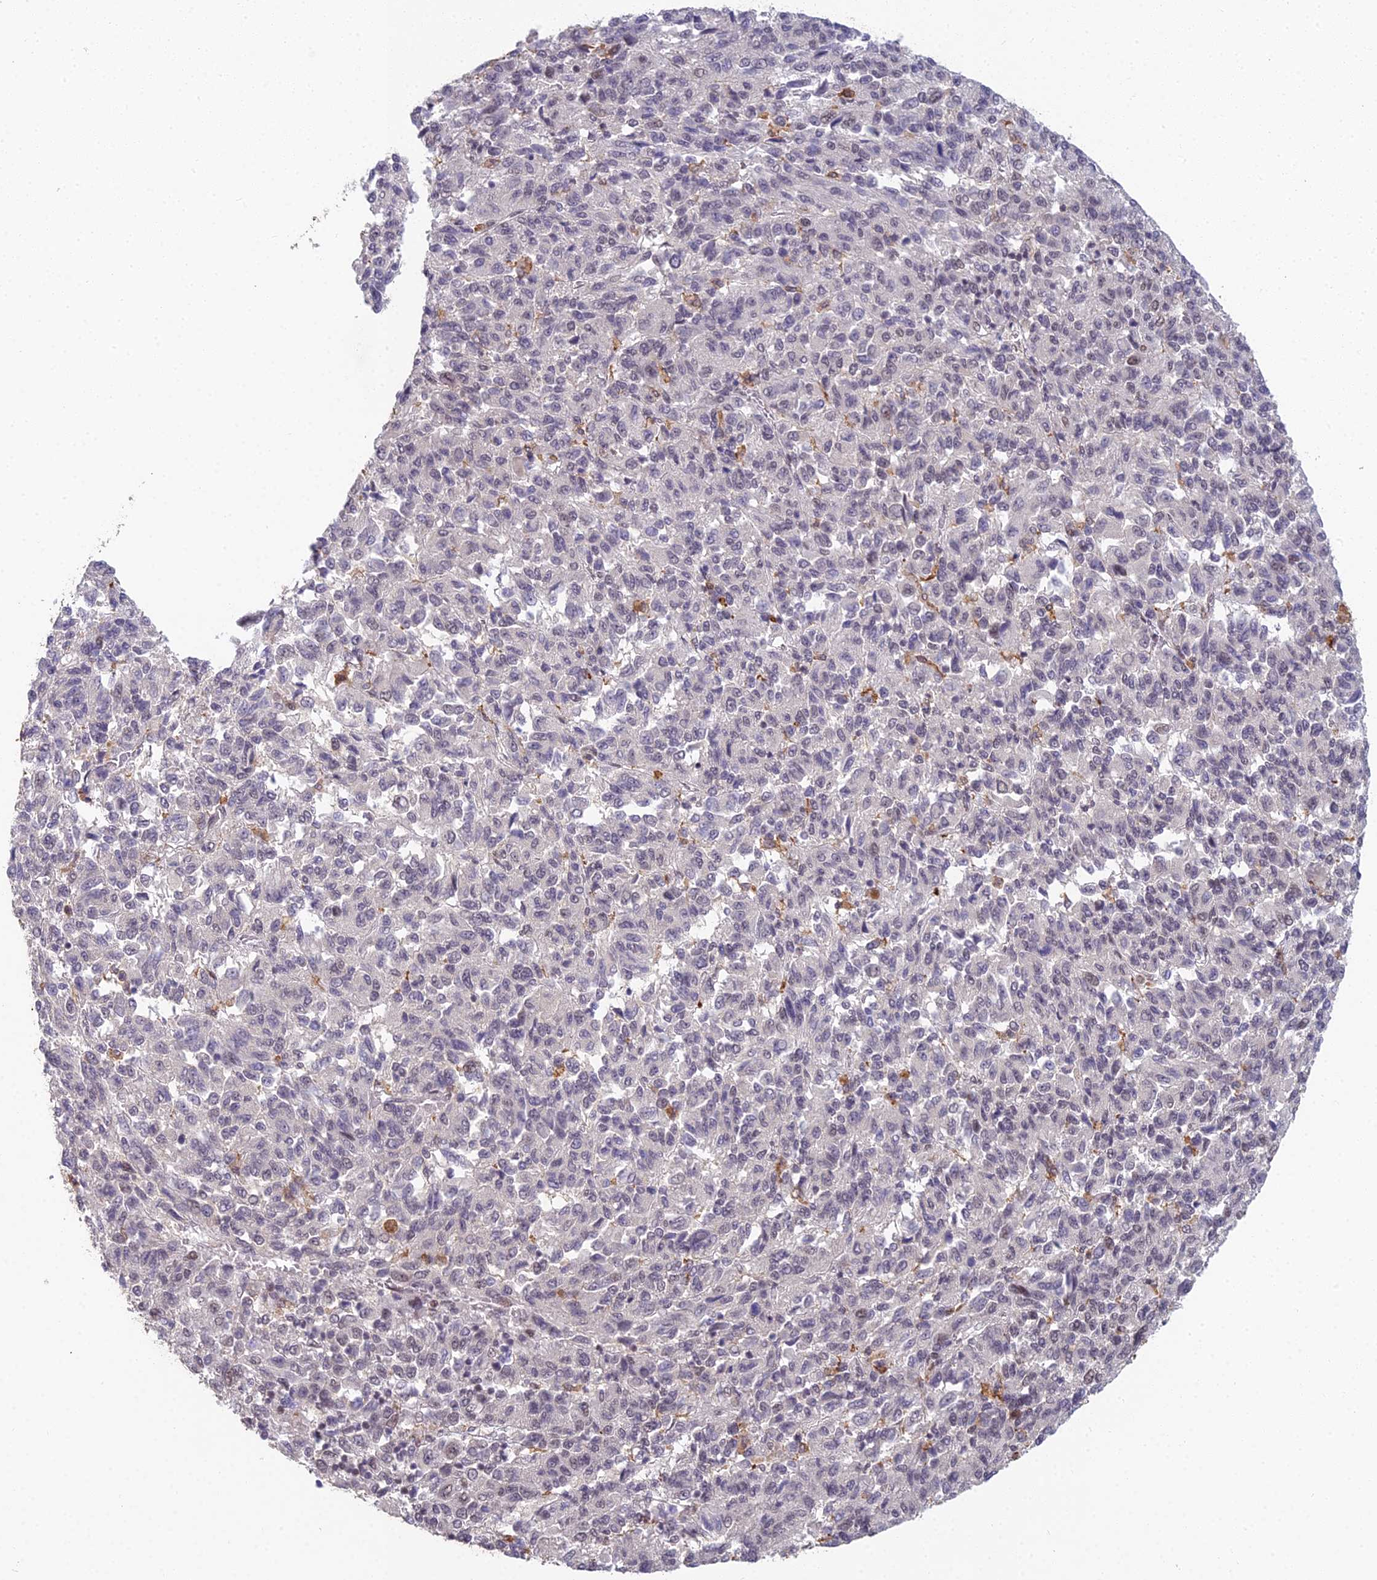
{"staining": {"intensity": "negative", "quantity": "none", "location": "none"}, "tissue": "melanoma", "cell_type": "Tumor cells", "image_type": "cancer", "snomed": [{"axis": "morphology", "description": "Malignant melanoma, Metastatic site"}, {"axis": "topography", "description": "Lung"}], "caption": "Tumor cells show no significant protein expression in melanoma. Nuclei are stained in blue.", "gene": "ABHD17A", "patient": {"sex": "male", "age": 64}}